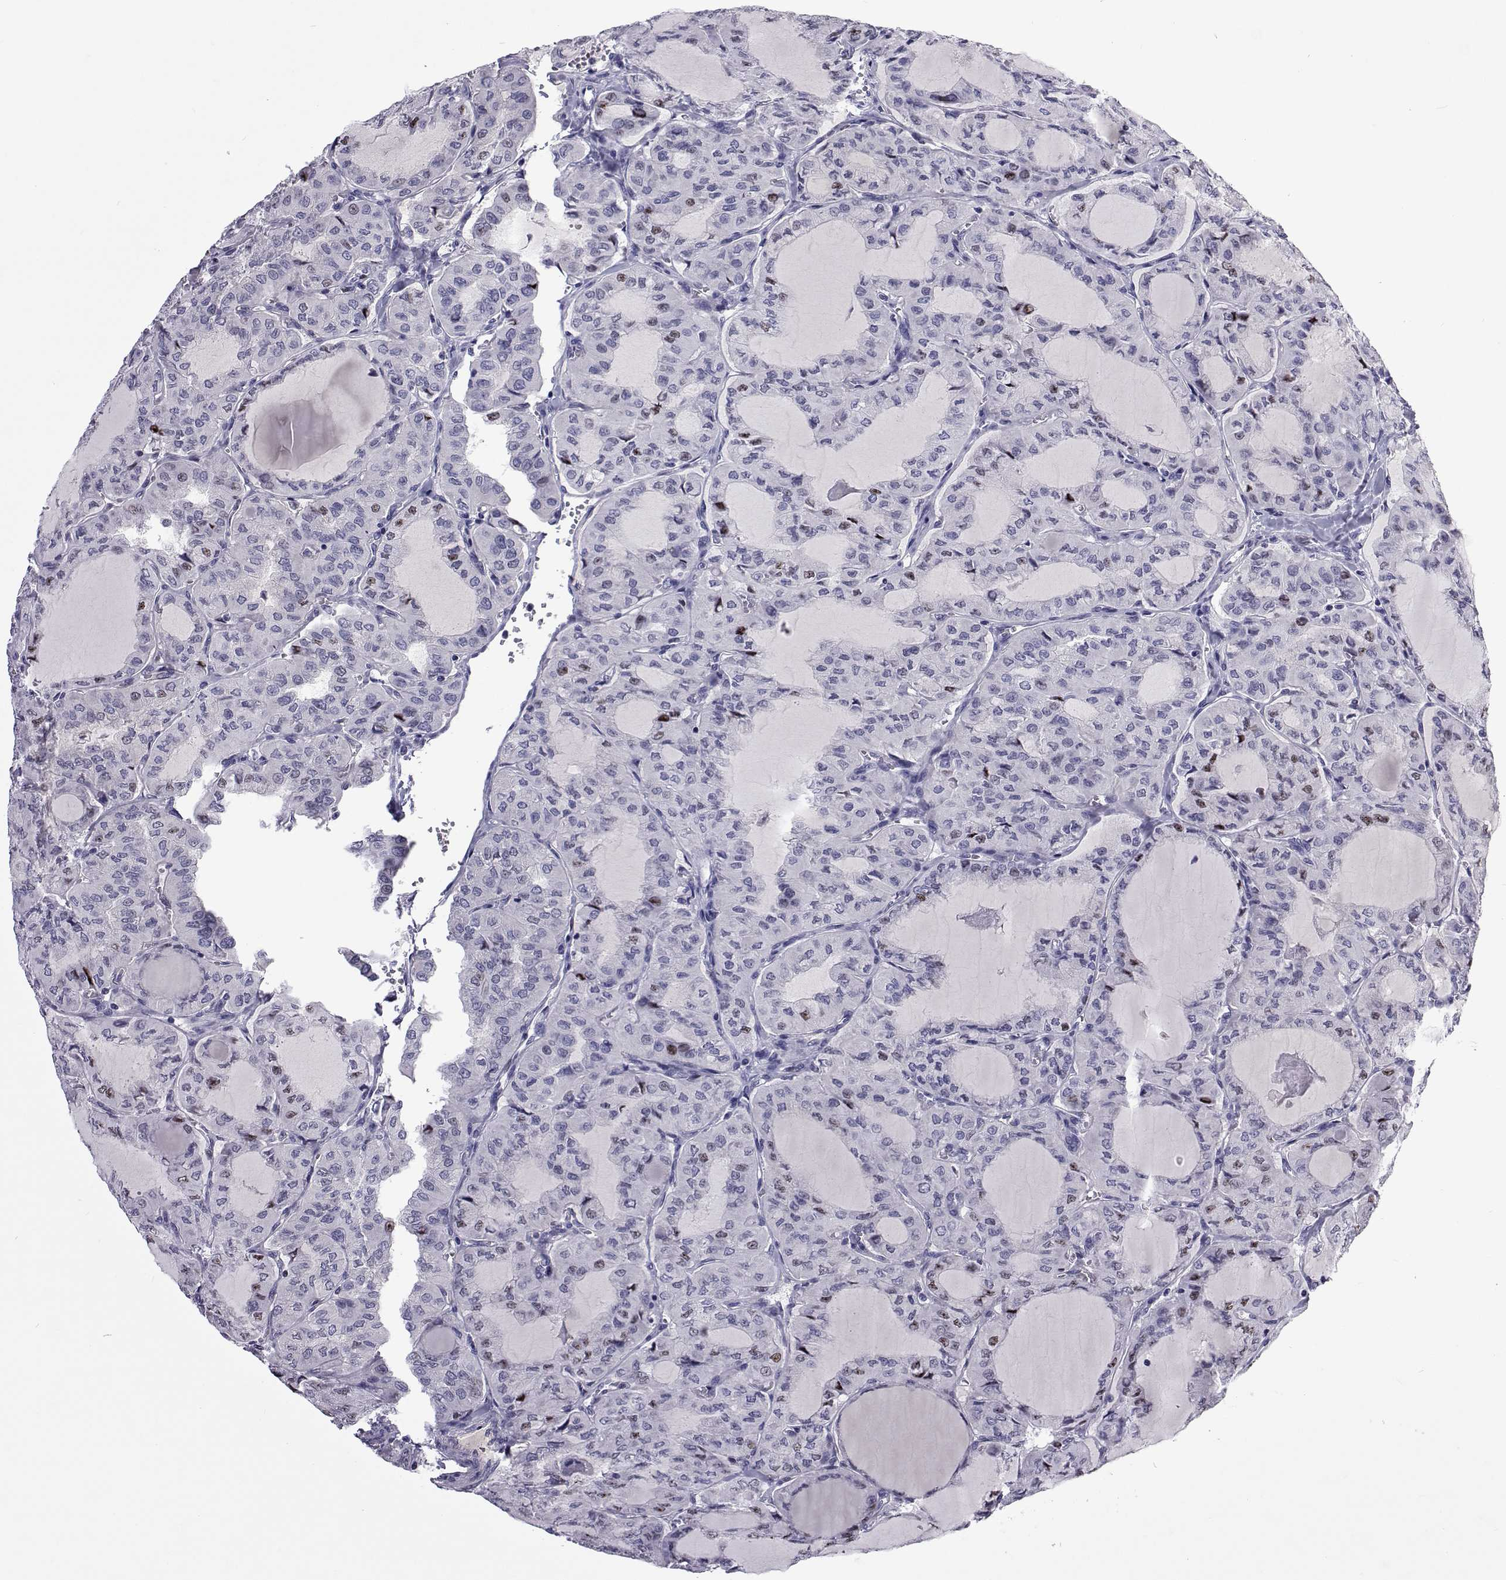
{"staining": {"intensity": "negative", "quantity": "none", "location": "none"}, "tissue": "thyroid cancer", "cell_type": "Tumor cells", "image_type": "cancer", "snomed": [{"axis": "morphology", "description": "Papillary adenocarcinoma, NOS"}, {"axis": "topography", "description": "Thyroid gland"}], "caption": "This is an IHC micrograph of thyroid cancer (papillary adenocarcinoma). There is no expression in tumor cells.", "gene": "TCF15", "patient": {"sex": "male", "age": 20}}